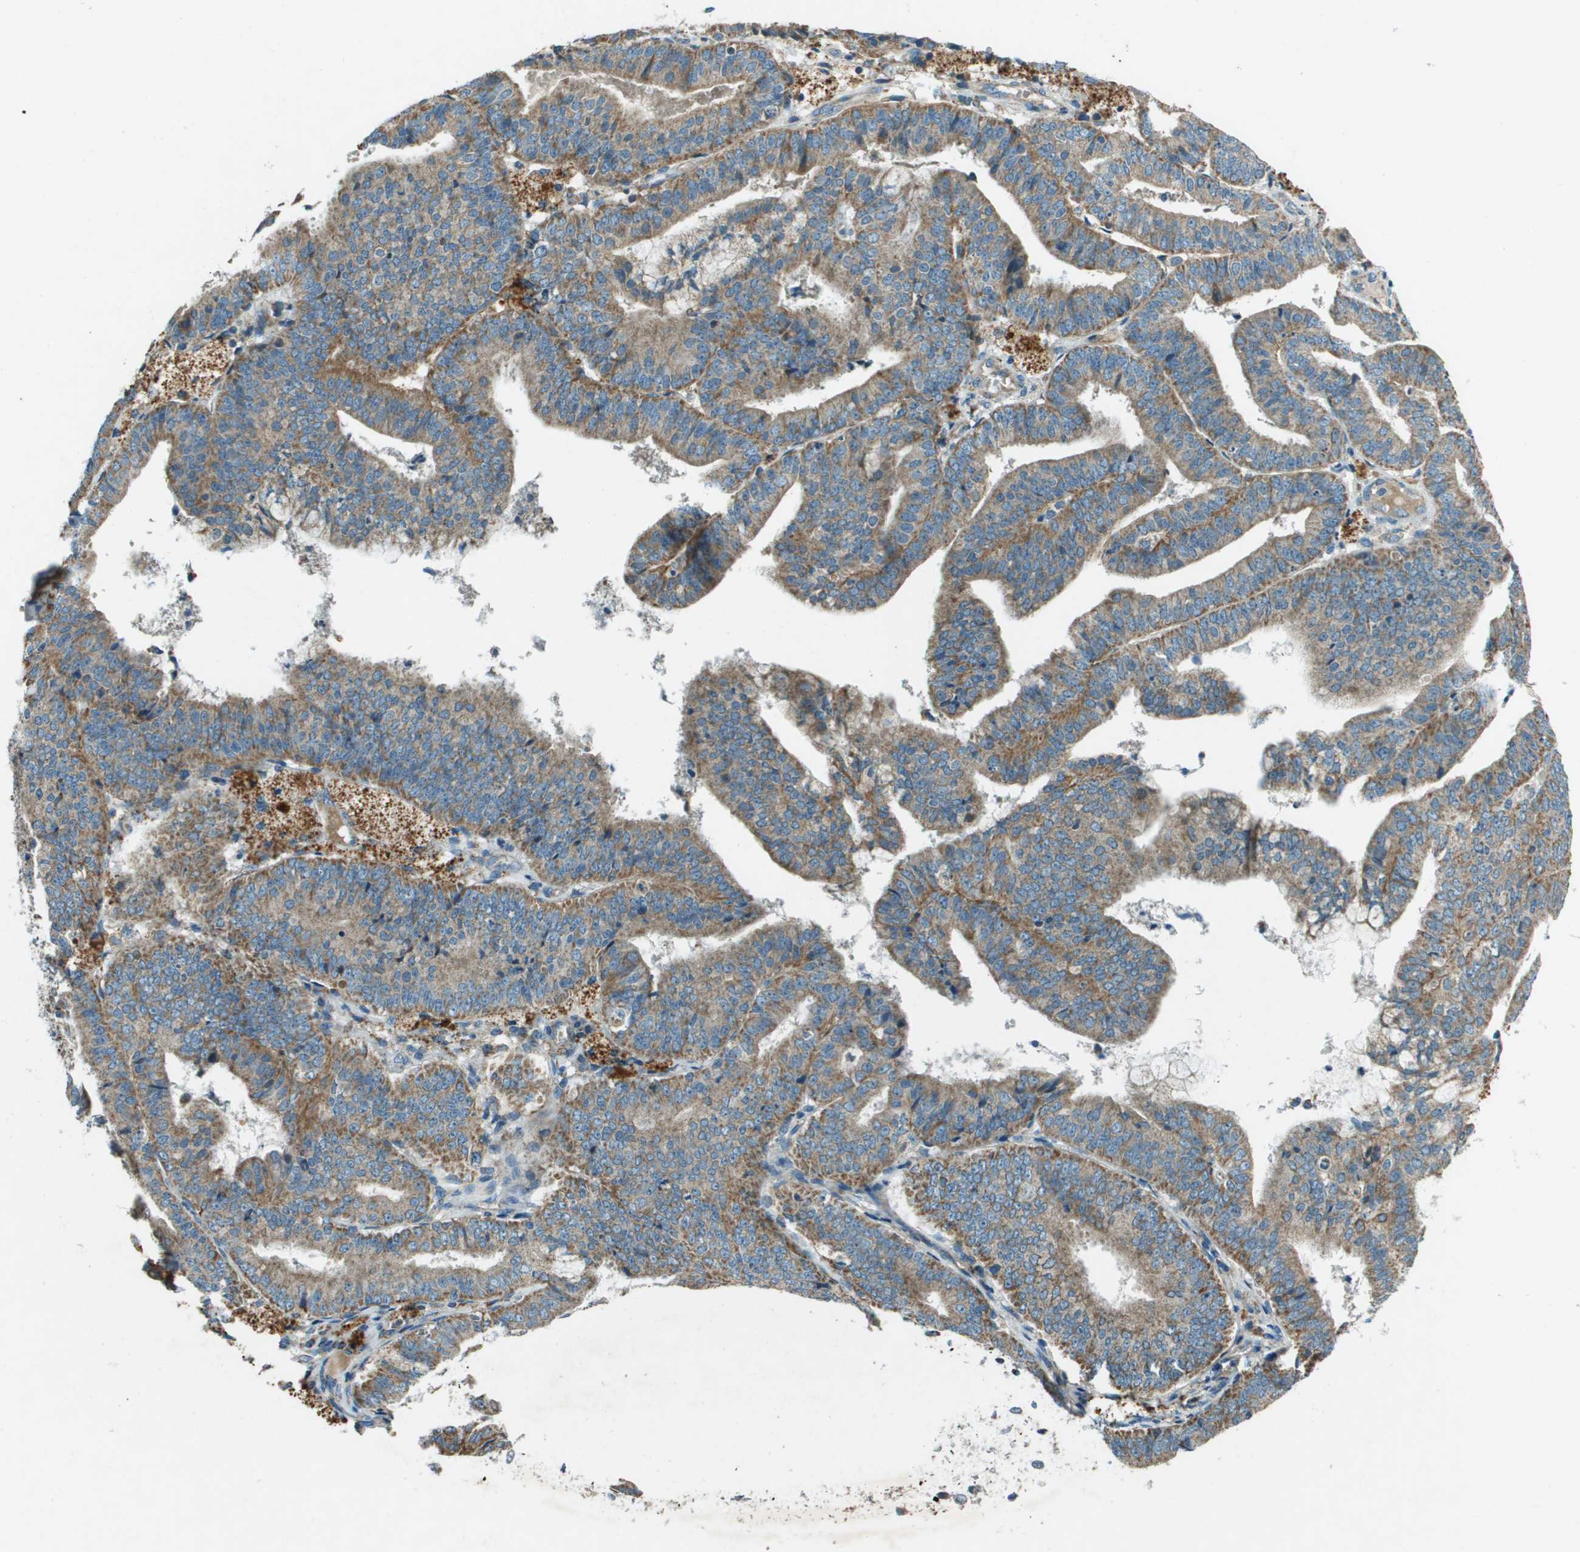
{"staining": {"intensity": "moderate", "quantity": ">75%", "location": "cytoplasmic/membranous"}, "tissue": "endometrial cancer", "cell_type": "Tumor cells", "image_type": "cancer", "snomed": [{"axis": "morphology", "description": "Adenocarcinoma, NOS"}, {"axis": "topography", "description": "Endometrium"}], "caption": "IHC staining of adenocarcinoma (endometrial), which demonstrates medium levels of moderate cytoplasmic/membranous staining in about >75% of tumor cells indicating moderate cytoplasmic/membranous protein expression. The staining was performed using DAB (brown) for protein detection and nuclei were counterstained in hematoxylin (blue).", "gene": "MIGA1", "patient": {"sex": "female", "age": 63}}